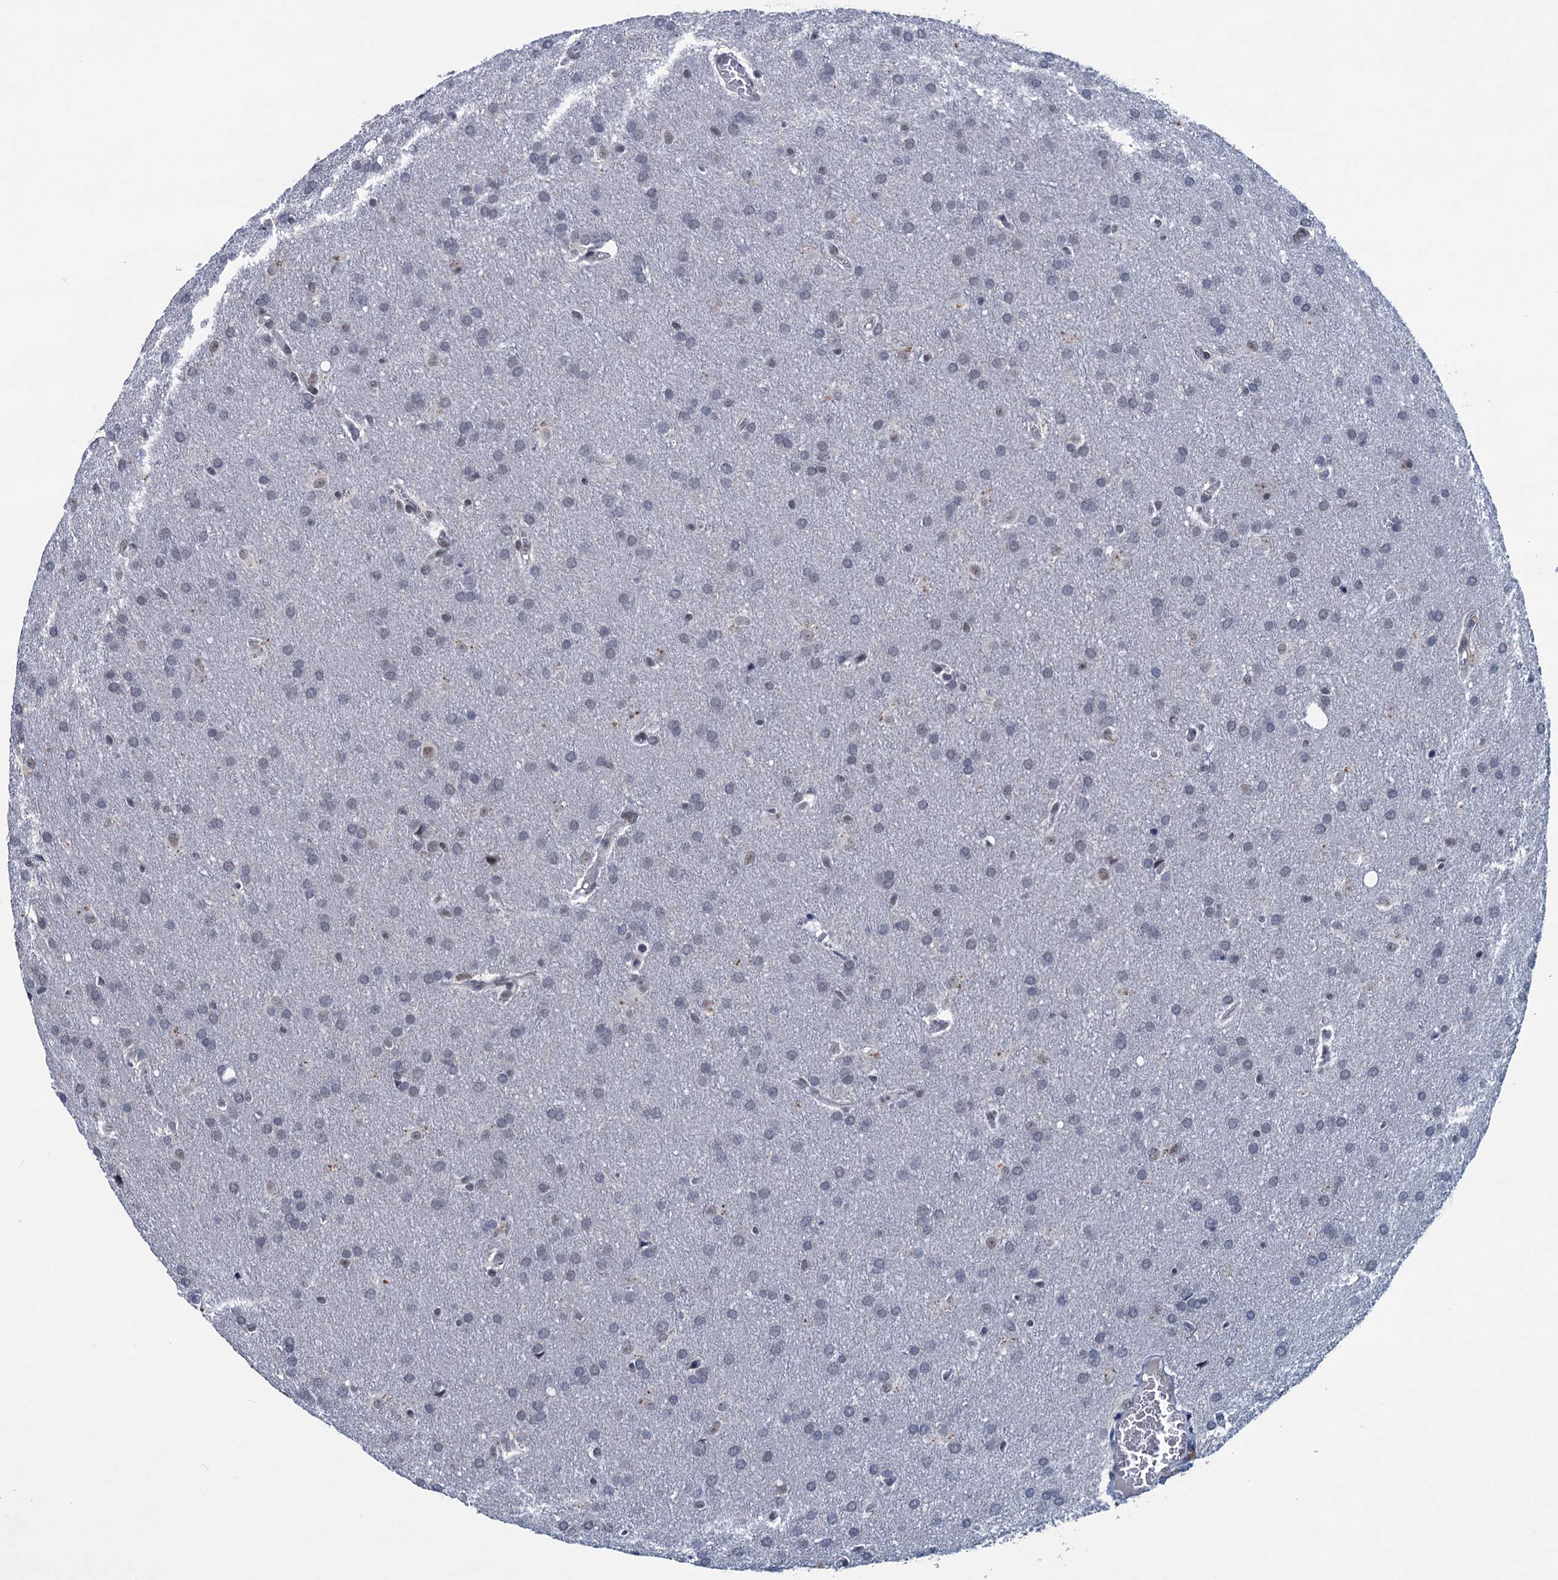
{"staining": {"intensity": "negative", "quantity": "none", "location": "none"}, "tissue": "glioma", "cell_type": "Tumor cells", "image_type": "cancer", "snomed": [{"axis": "morphology", "description": "Glioma, malignant, Low grade"}, {"axis": "topography", "description": "Brain"}], "caption": "Protein analysis of malignant low-grade glioma demonstrates no significant positivity in tumor cells. (DAB immunohistochemistry (IHC) with hematoxylin counter stain).", "gene": "FNBP4", "patient": {"sex": "female", "age": 32}}